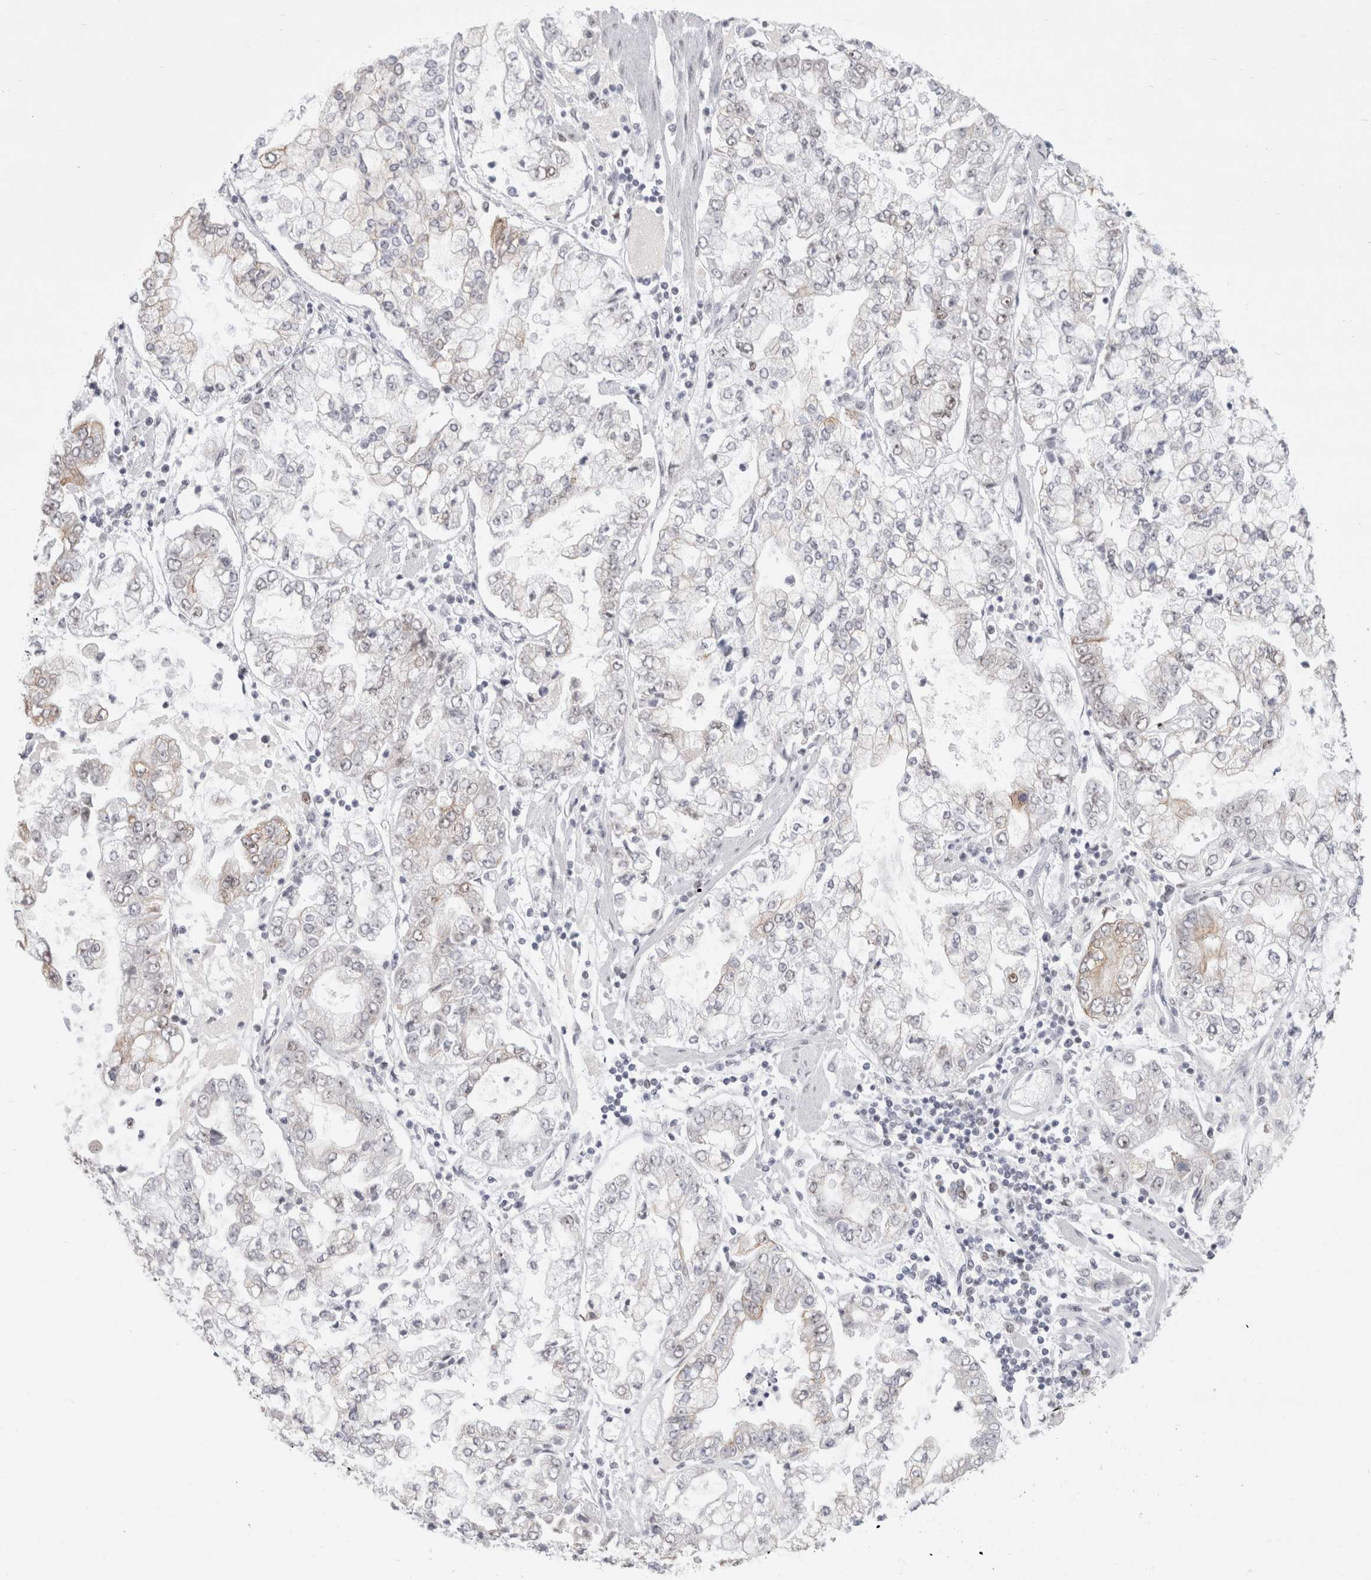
{"staining": {"intensity": "weak", "quantity": "<25%", "location": "nuclear"}, "tissue": "stomach cancer", "cell_type": "Tumor cells", "image_type": "cancer", "snomed": [{"axis": "morphology", "description": "Adenocarcinoma, NOS"}, {"axis": "topography", "description": "Stomach"}], "caption": "Tumor cells show no significant protein expression in adenocarcinoma (stomach).", "gene": "SMARCC1", "patient": {"sex": "male", "age": 76}}